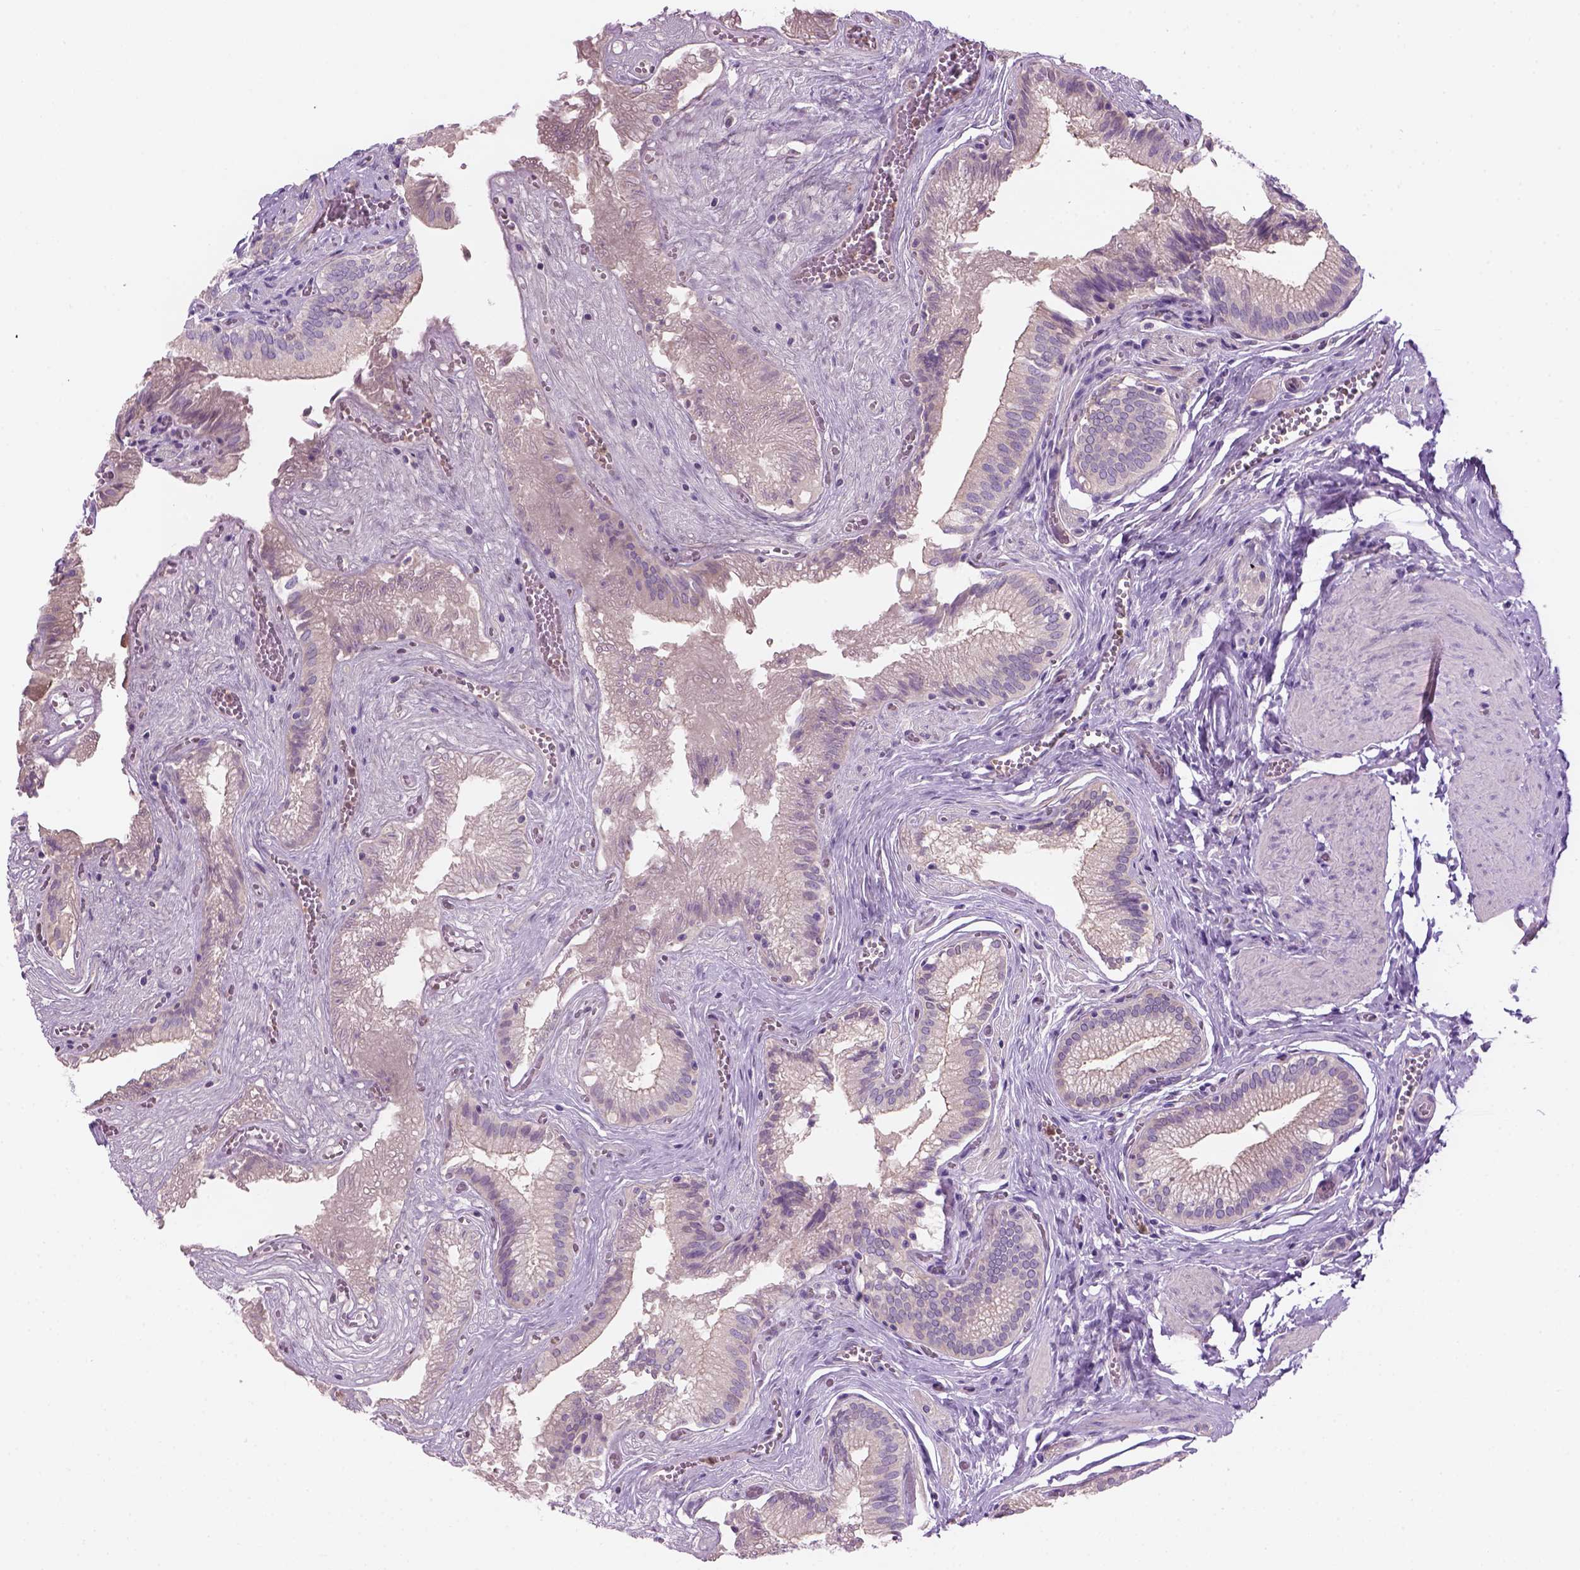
{"staining": {"intensity": "negative", "quantity": "none", "location": "none"}, "tissue": "gallbladder", "cell_type": "Glandular cells", "image_type": "normal", "snomed": [{"axis": "morphology", "description": "Normal tissue, NOS"}, {"axis": "topography", "description": "Gallbladder"}, {"axis": "topography", "description": "Peripheral nerve tissue"}], "caption": "Immunohistochemical staining of unremarkable gallbladder shows no significant positivity in glandular cells. (Brightfield microscopy of DAB immunohistochemistry at high magnification).", "gene": "CD84", "patient": {"sex": "male", "age": 17}}